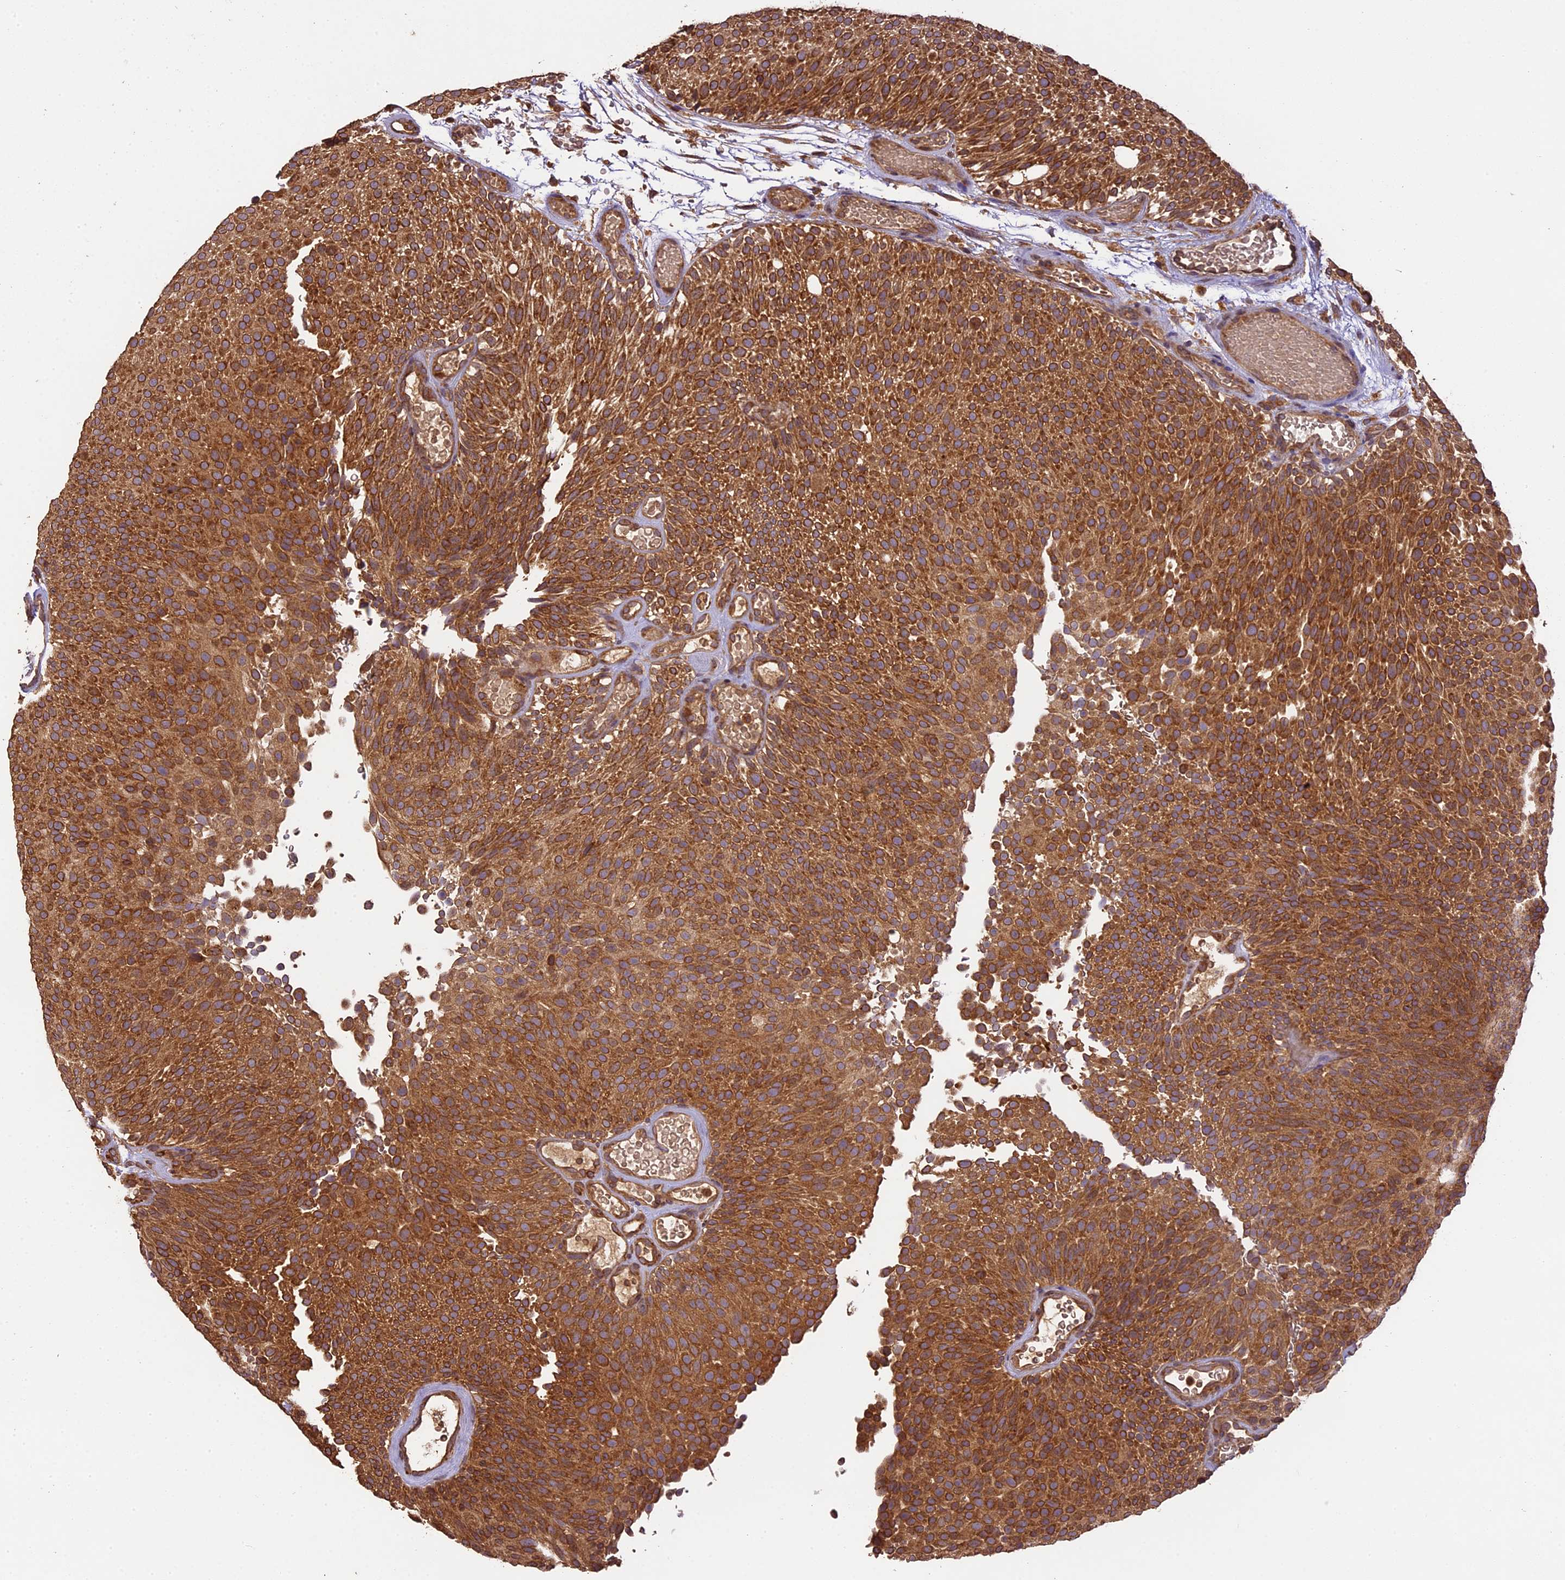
{"staining": {"intensity": "strong", "quantity": ">75%", "location": "cytoplasmic/membranous"}, "tissue": "urothelial cancer", "cell_type": "Tumor cells", "image_type": "cancer", "snomed": [{"axis": "morphology", "description": "Urothelial carcinoma, Low grade"}, {"axis": "topography", "description": "Urinary bladder"}], "caption": "Brown immunohistochemical staining in urothelial carcinoma (low-grade) displays strong cytoplasmic/membranous expression in about >75% of tumor cells.", "gene": "BRAP", "patient": {"sex": "male", "age": 78}}